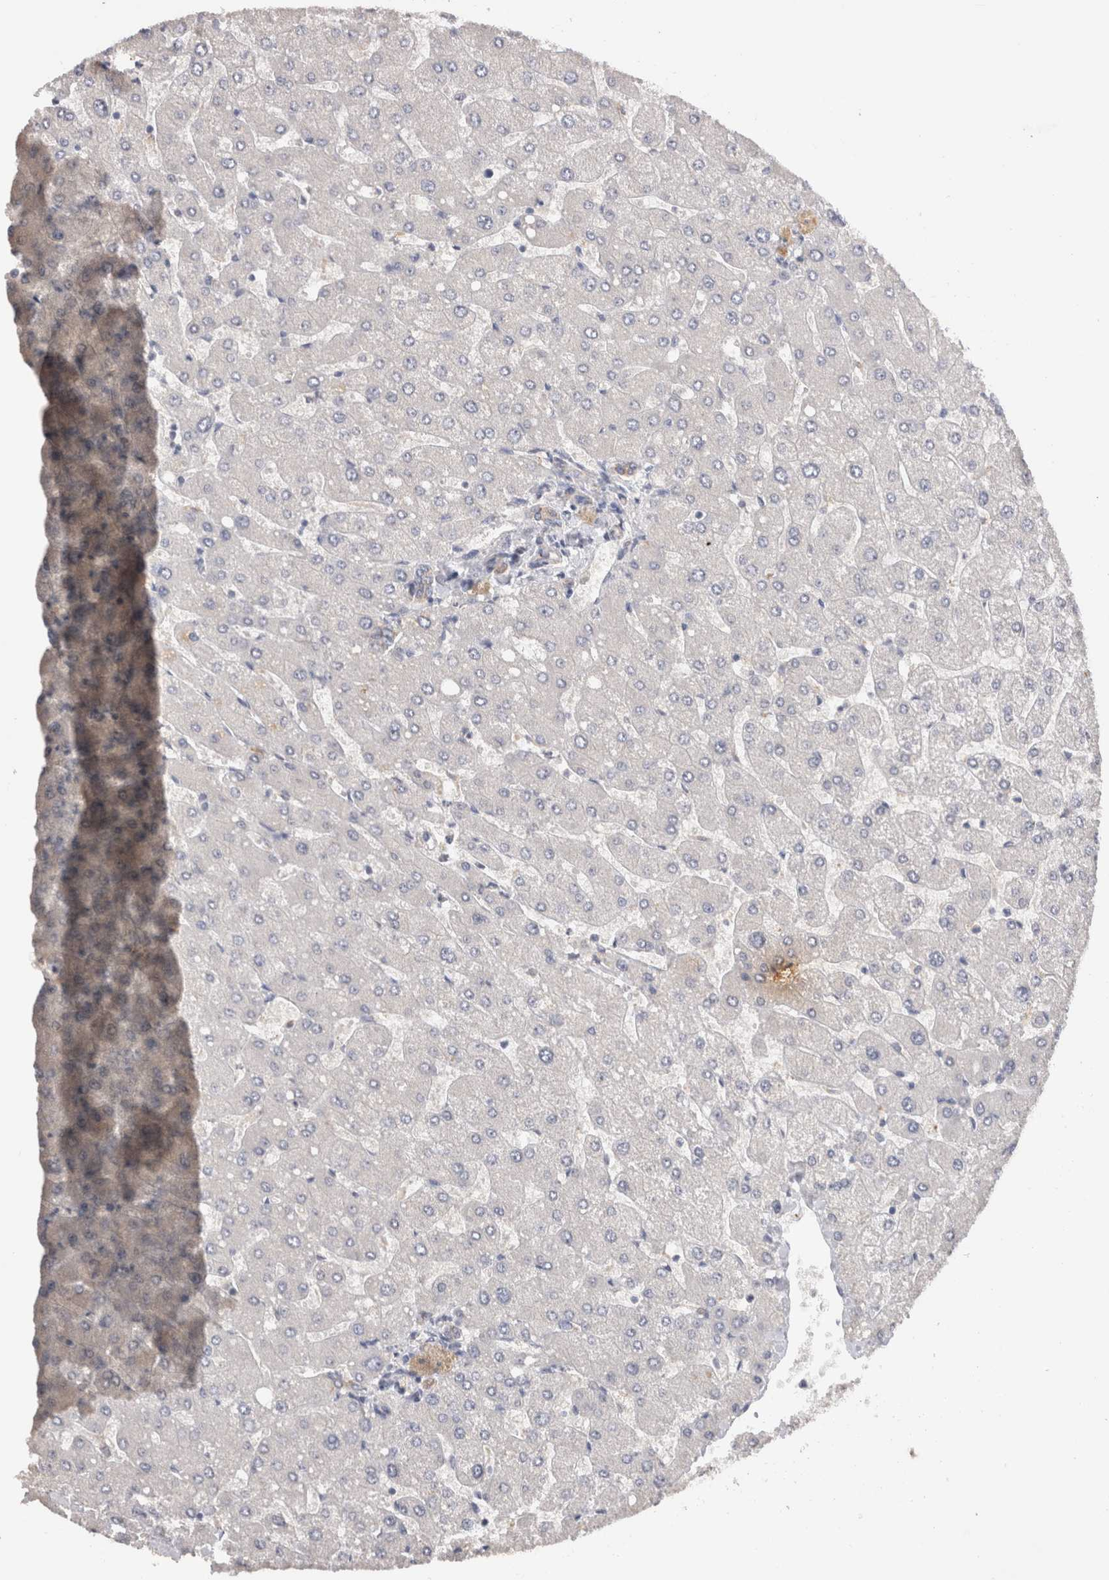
{"staining": {"intensity": "weak", "quantity": "<25%", "location": "cytoplasmic/membranous"}, "tissue": "liver", "cell_type": "Cholangiocytes", "image_type": "normal", "snomed": [{"axis": "morphology", "description": "Normal tissue, NOS"}, {"axis": "topography", "description": "Liver"}], "caption": "Immunohistochemistry photomicrograph of unremarkable liver: human liver stained with DAB reveals no significant protein positivity in cholangiocytes.", "gene": "CRYBG1", "patient": {"sex": "male", "age": 55}}